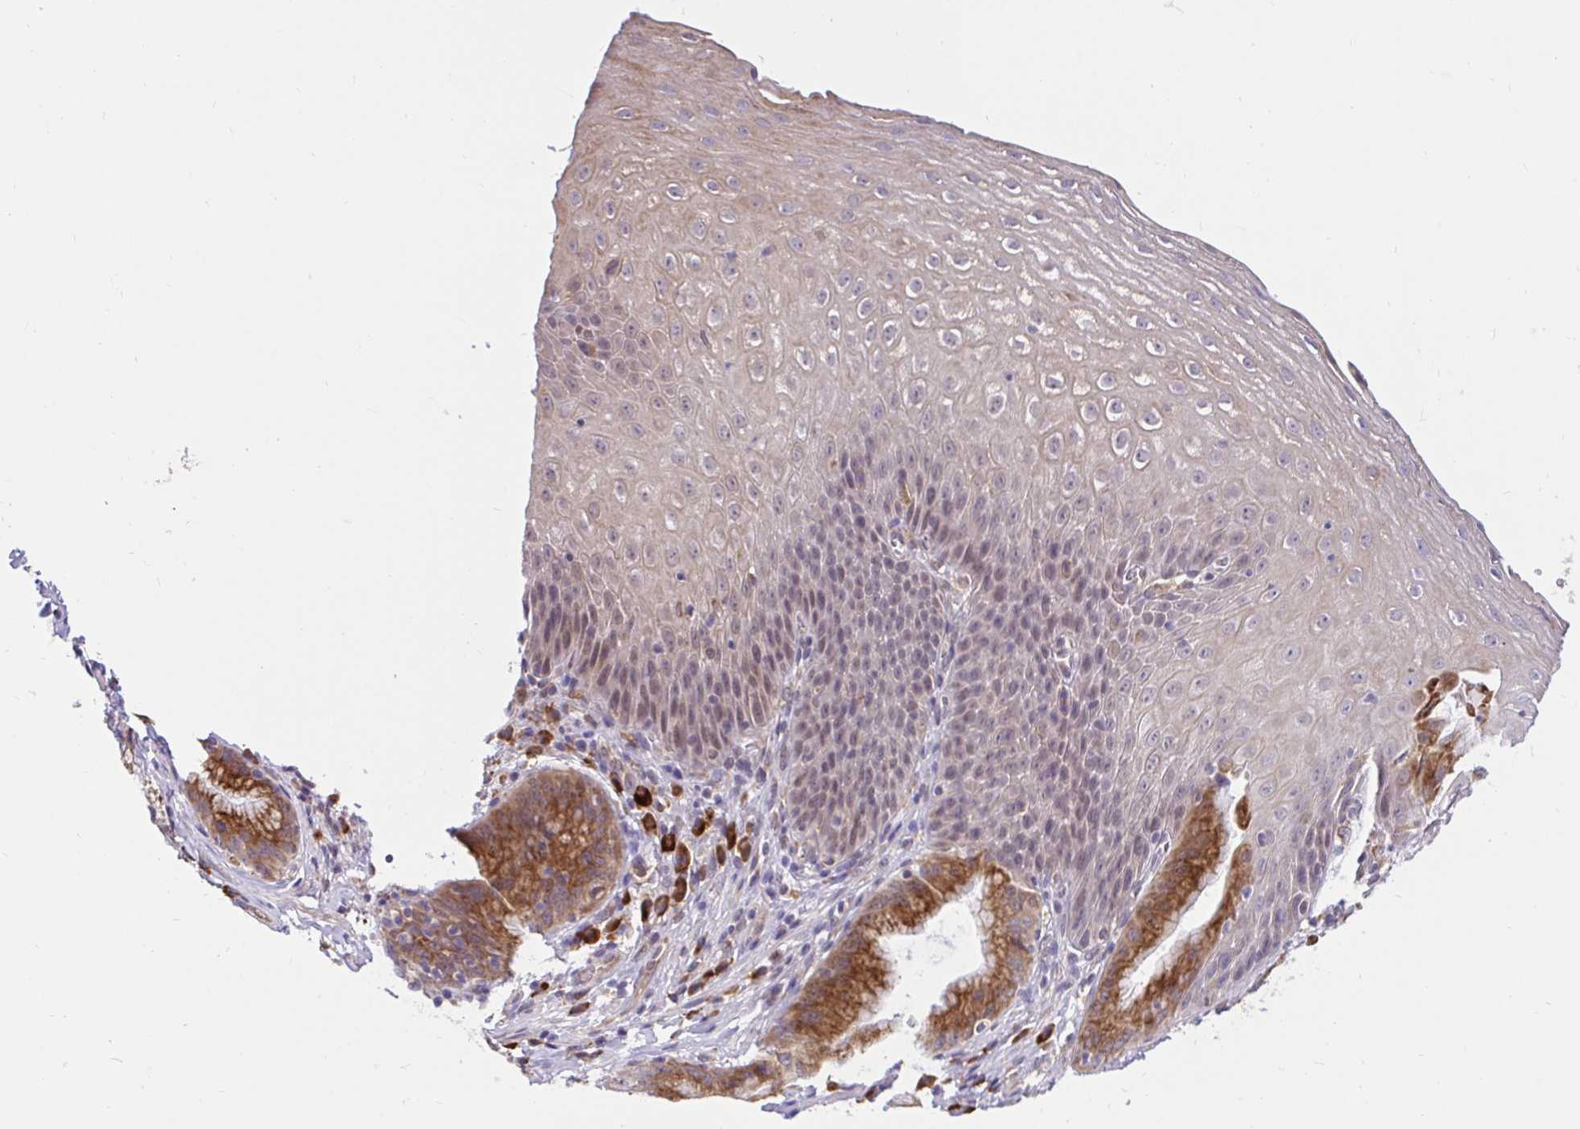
{"staining": {"intensity": "moderate", "quantity": "<25%", "location": "cytoplasmic/membranous"}, "tissue": "esophagus", "cell_type": "Squamous epithelial cells", "image_type": "normal", "snomed": [{"axis": "morphology", "description": "Normal tissue, NOS"}, {"axis": "topography", "description": "Esophagus"}], "caption": "Moderate cytoplasmic/membranous staining for a protein is appreciated in about <25% of squamous epithelial cells of normal esophagus using IHC.", "gene": "NAALAD2", "patient": {"sex": "female", "age": 61}}